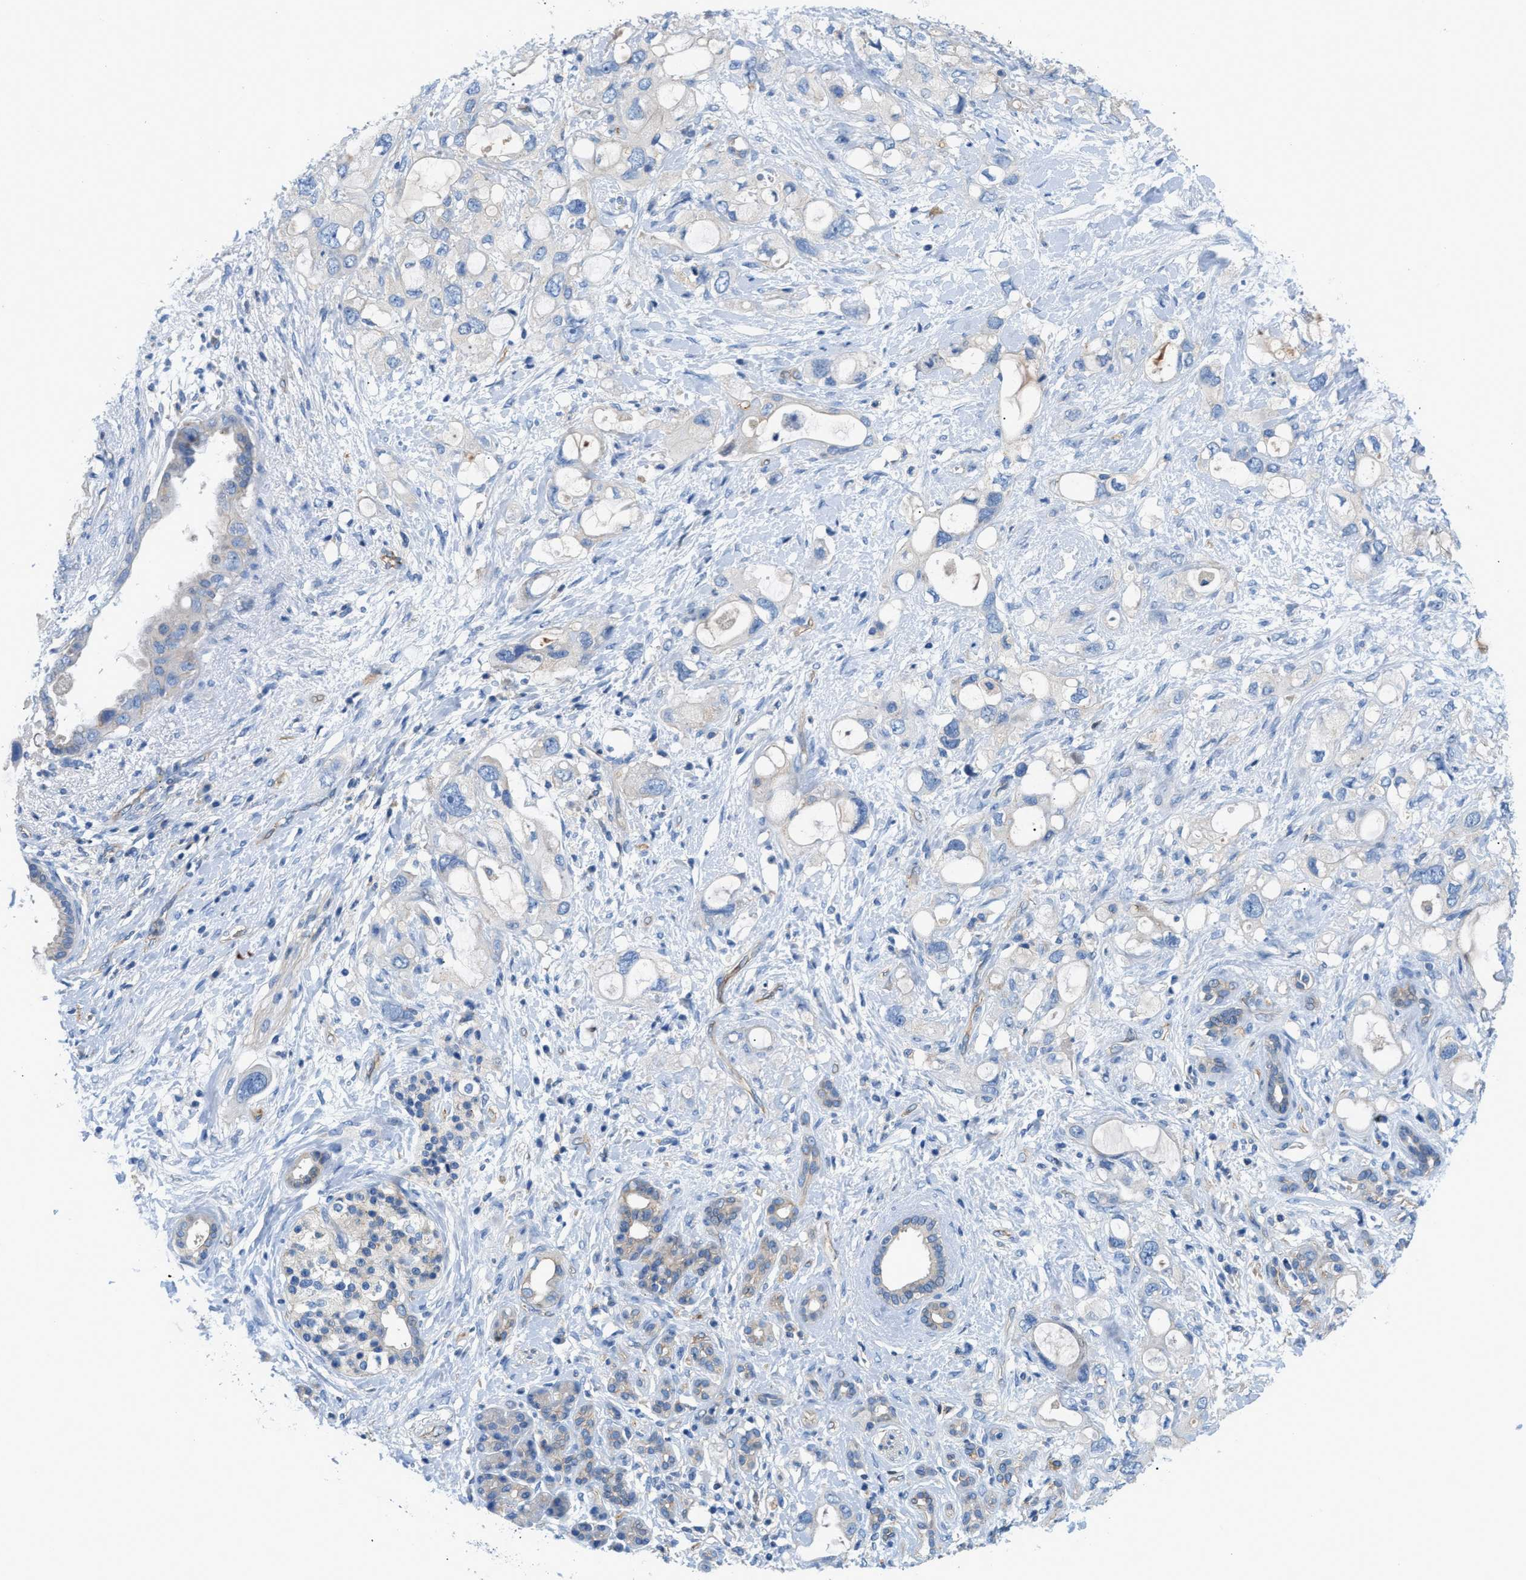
{"staining": {"intensity": "negative", "quantity": "none", "location": "none"}, "tissue": "pancreatic cancer", "cell_type": "Tumor cells", "image_type": "cancer", "snomed": [{"axis": "morphology", "description": "Adenocarcinoma, NOS"}, {"axis": "topography", "description": "Pancreas"}], "caption": "Immunohistochemical staining of human adenocarcinoma (pancreatic) shows no significant positivity in tumor cells.", "gene": "ORAI1", "patient": {"sex": "female", "age": 56}}